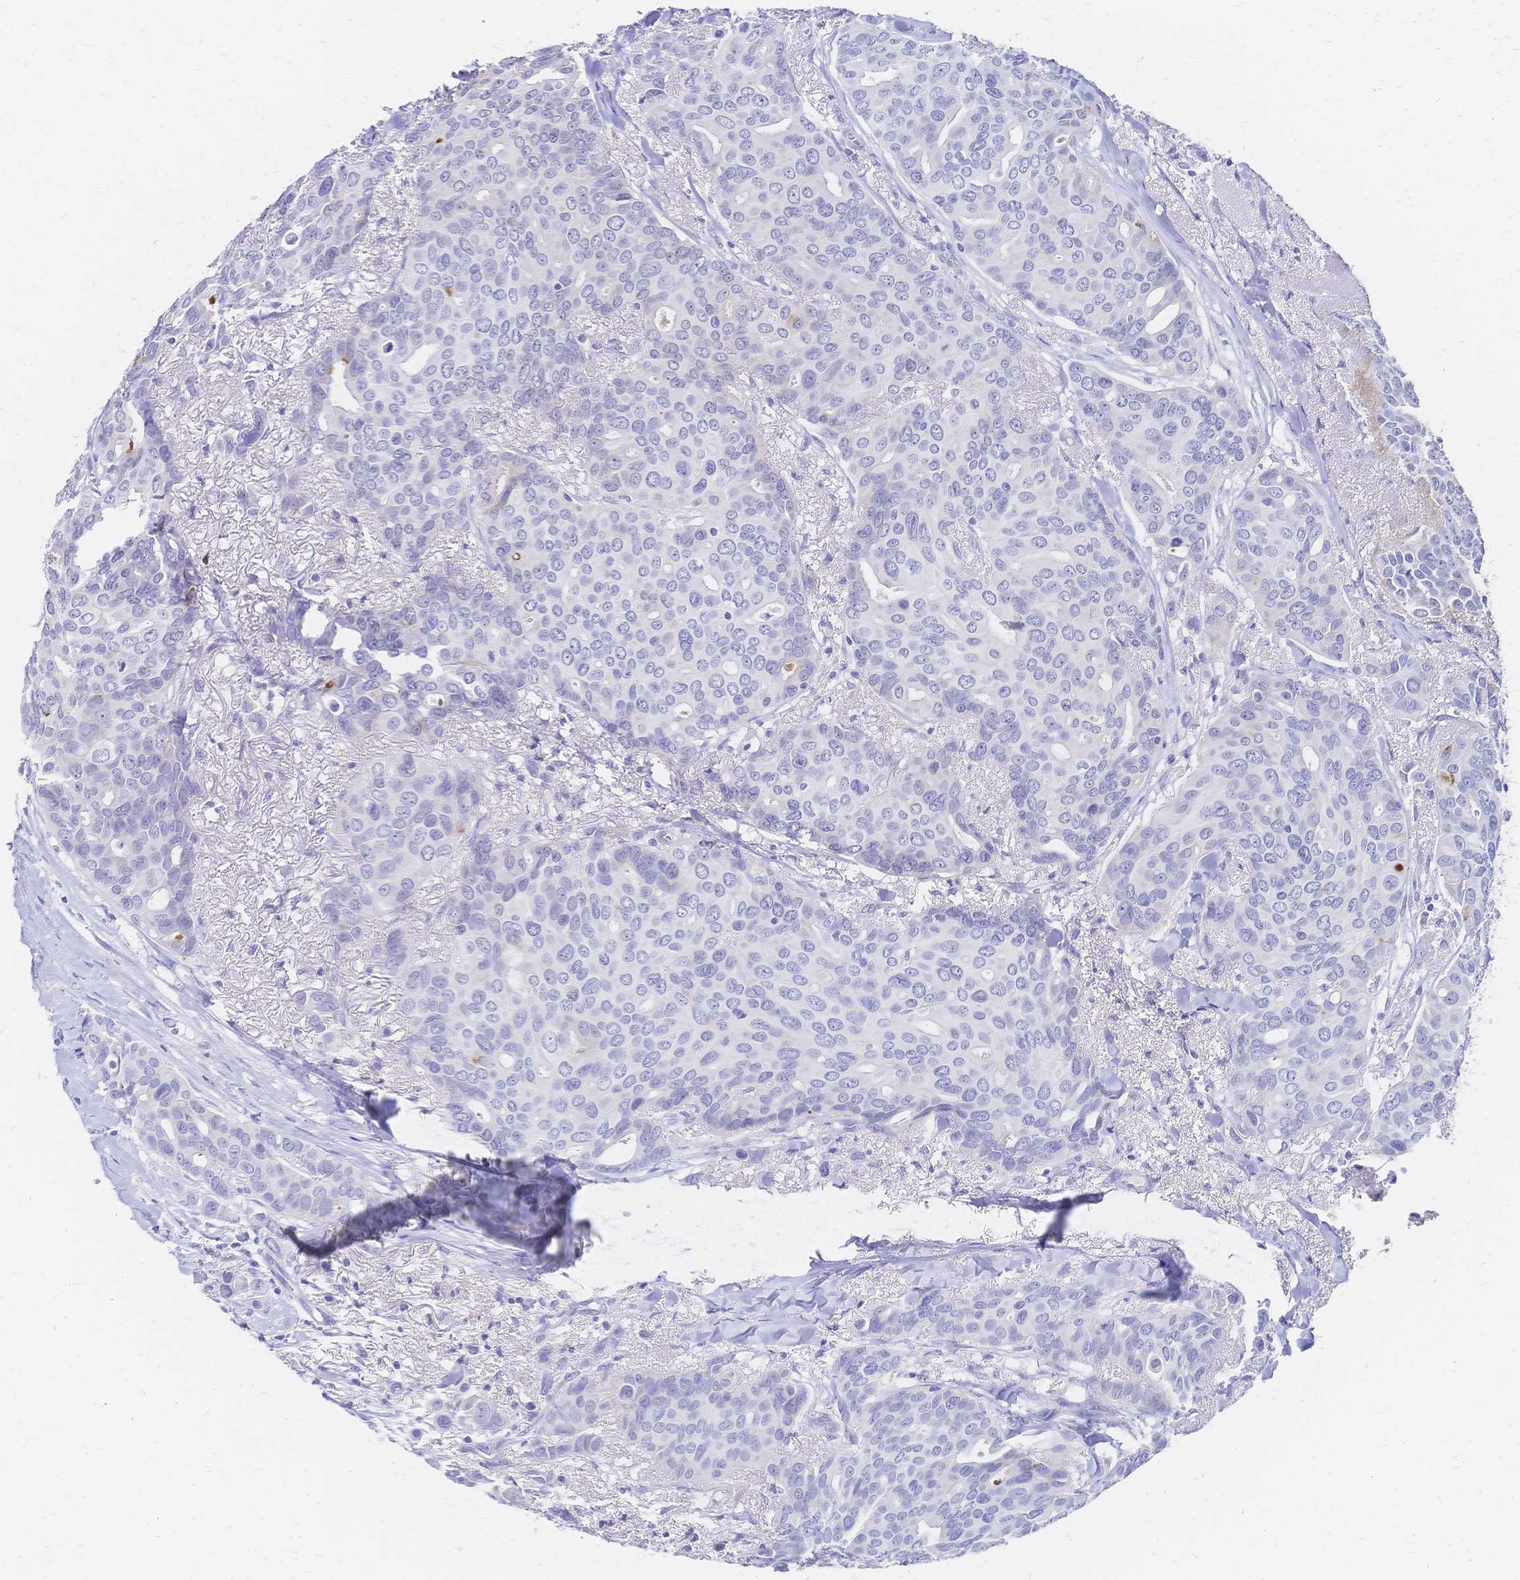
{"staining": {"intensity": "negative", "quantity": "none", "location": "none"}, "tissue": "breast cancer", "cell_type": "Tumor cells", "image_type": "cancer", "snomed": [{"axis": "morphology", "description": "Duct carcinoma"}, {"axis": "topography", "description": "Breast"}], "caption": "Photomicrograph shows no protein staining in tumor cells of breast invasive ductal carcinoma tissue.", "gene": "SLC5A1", "patient": {"sex": "female", "age": 54}}